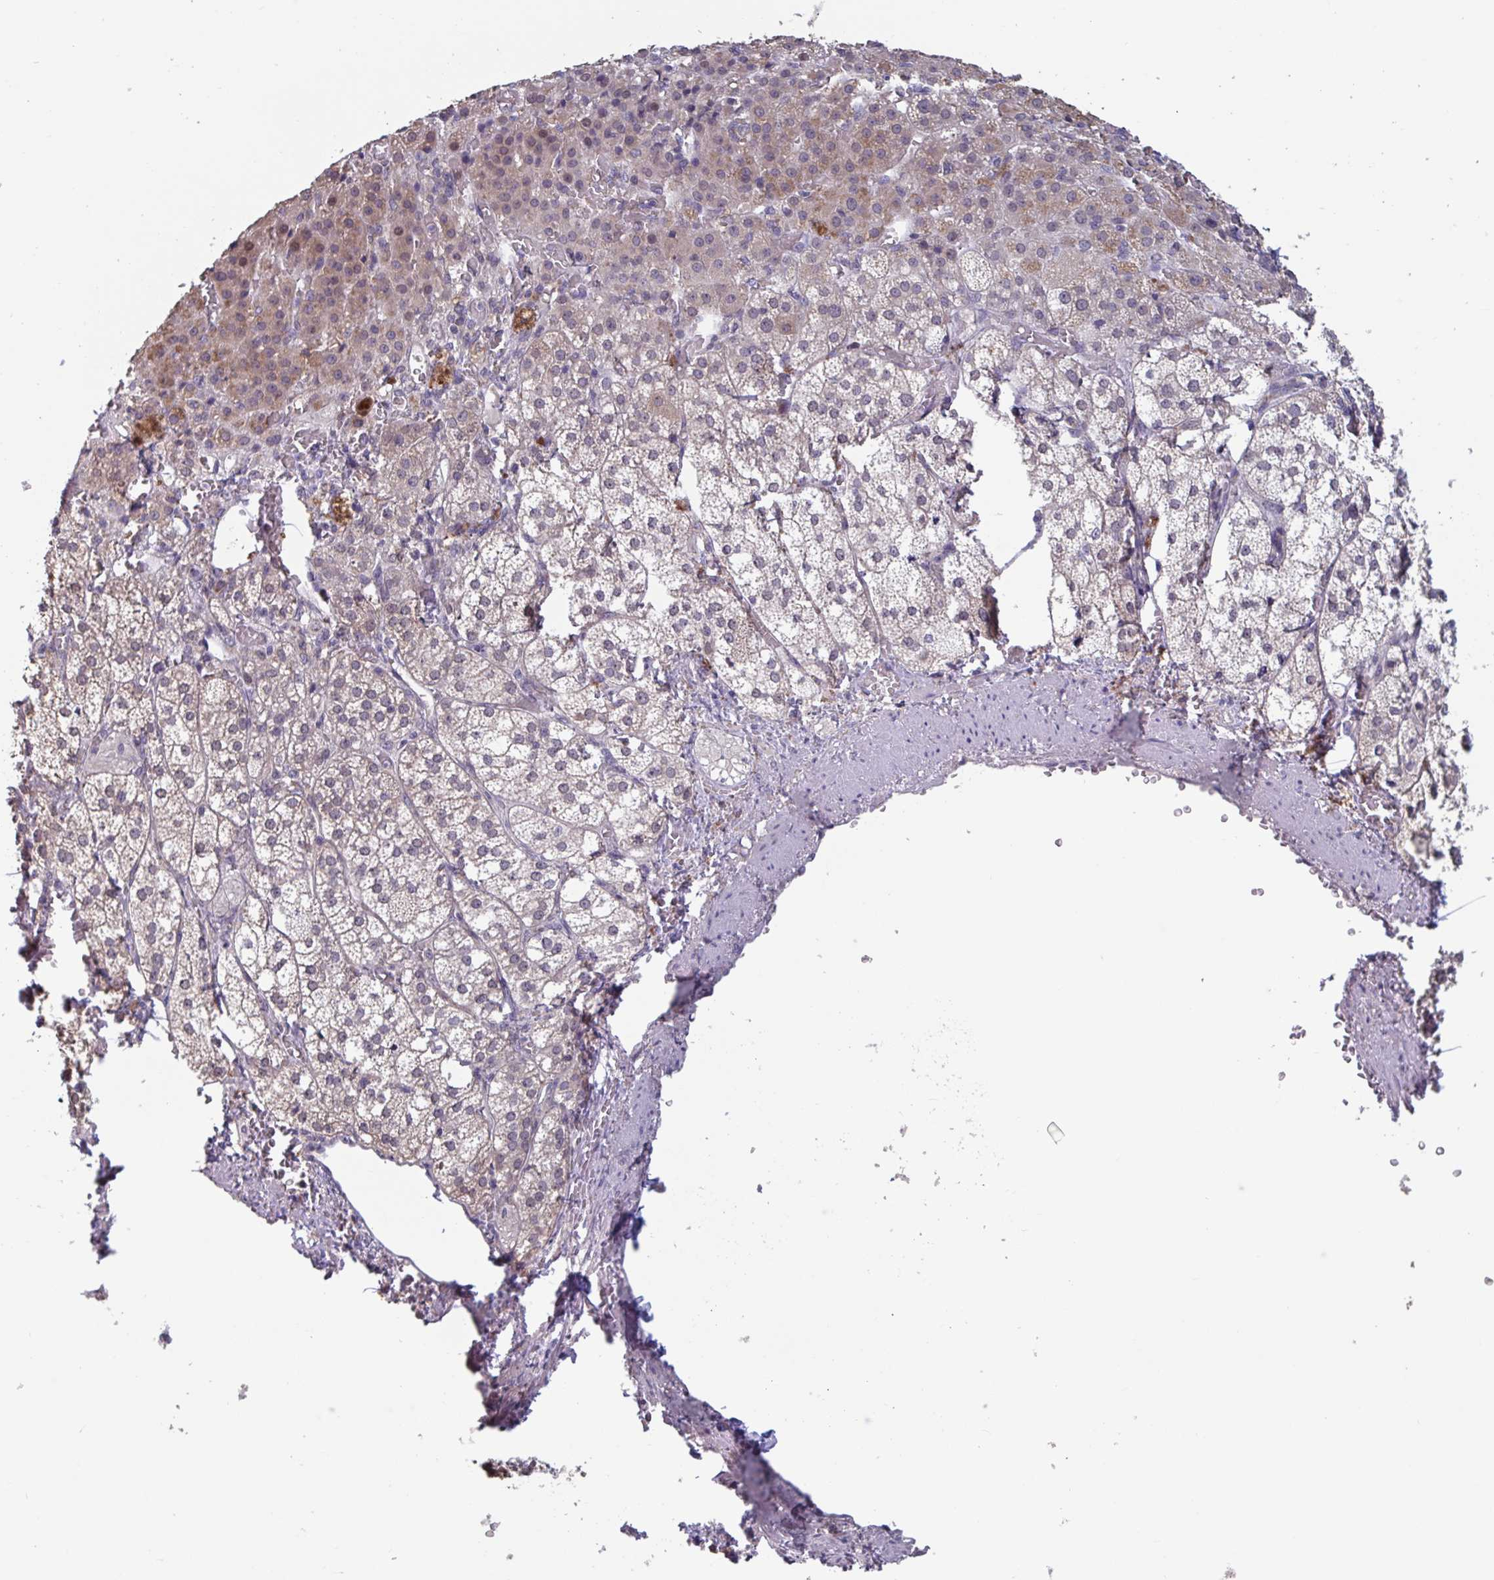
{"staining": {"intensity": "moderate", "quantity": "<25%", "location": "cytoplasmic/membranous"}, "tissue": "adrenal gland", "cell_type": "Glandular cells", "image_type": "normal", "snomed": [{"axis": "morphology", "description": "Normal tissue, NOS"}, {"axis": "topography", "description": "Adrenal gland"}], "caption": "A low amount of moderate cytoplasmic/membranous positivity is appreciated in about <25% of glandular cells in unremarkable adrenal gland.", "gene": "CD1E", "patient": {"sex": "female", "age": 60}}